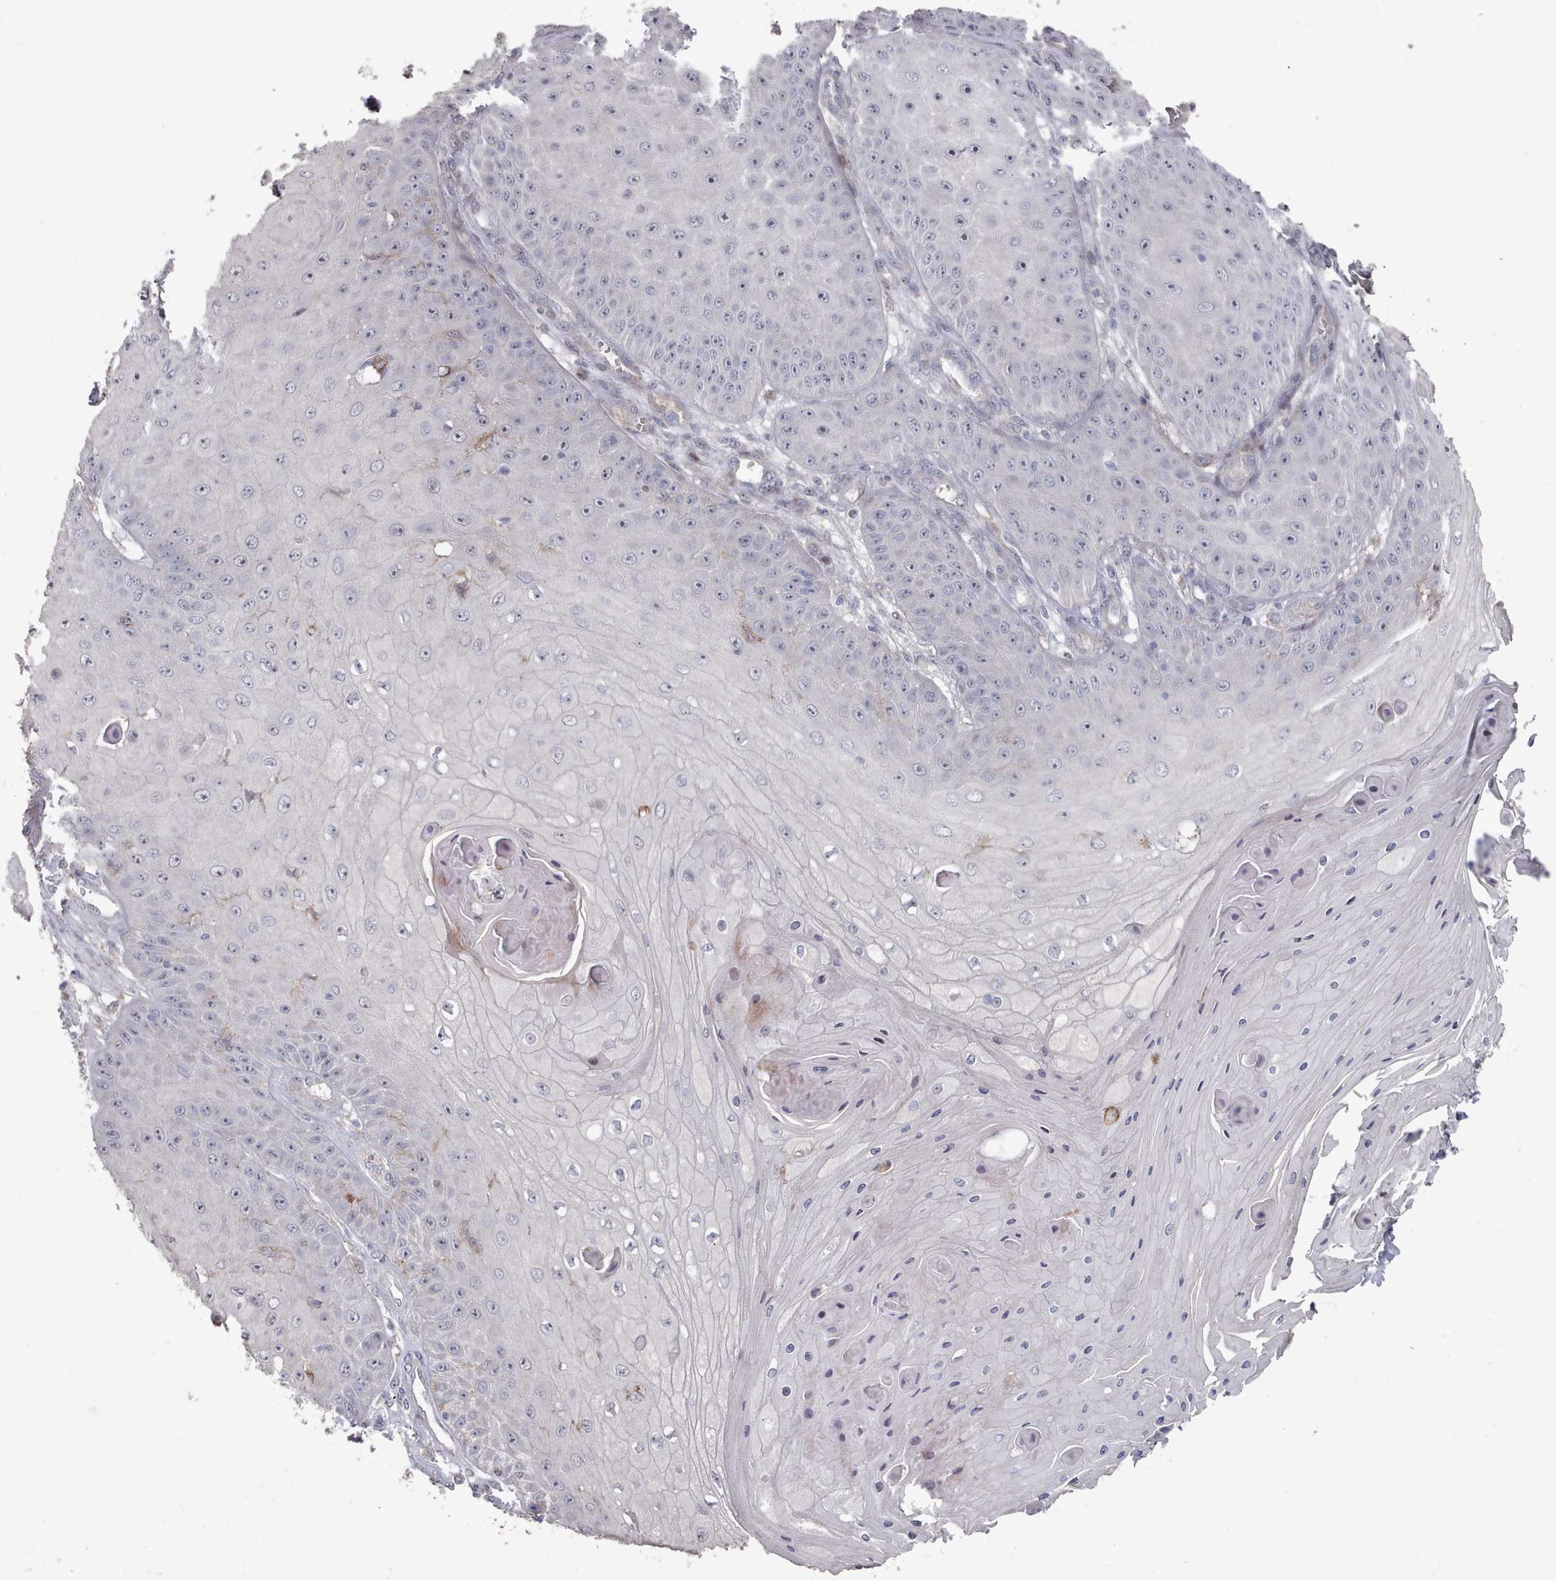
{"staining": {"intensity": "negative", "quantity": "none", "location": "none"}, "tissue": "skin cancer", "cell_type": "Tumor cells", "image_type": "cancer", "snomed": [{"axis": "morphology", "description": "Squamous cell carcinoma, NOS"}, {"axis": "topography", "description": "Skin"}], "caption": "Human skin squamous cell carcinoma stained for a protein using immunohistochemistry shows no staining in tumor cells.", "gene": "COL8A2", "patient": {"sex": "male", "age": 70}}